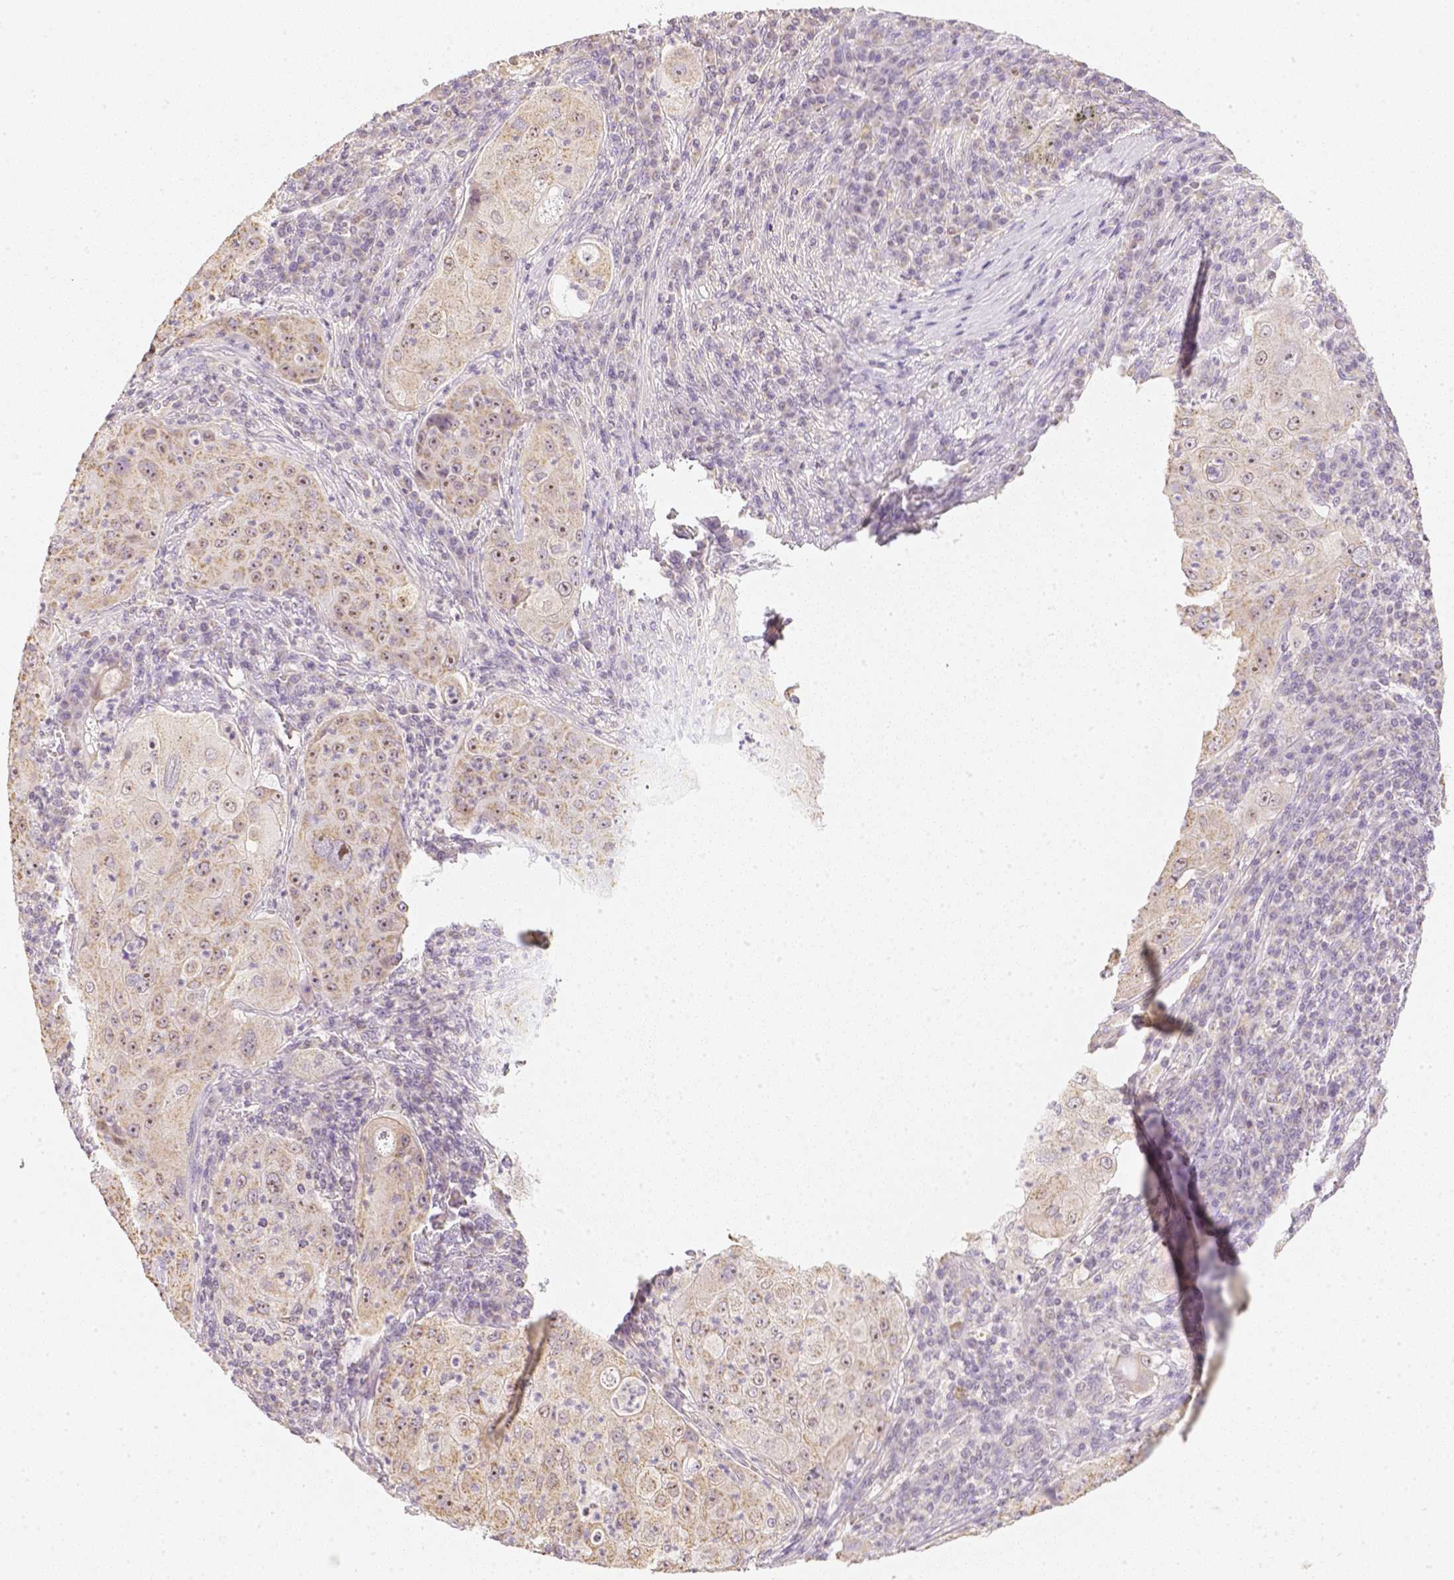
{"staining": {"intensity": "moderate", "quantity": ">75%", "location": "cytoplasmic/membranous,nuclear"}, "tissue": "lung cancer", "cell_type": "Tumor cells", "image_type": "cancer", "snomed": [{"axis": "morphology", "description": "Squamous cell carcinoma, NOS"}, {"axis": "topography", "description": "Lung"}], "caption": "Protein expression analysis of human lung squamous cell carcinoma reveals moderate cytoplasmic/membranous and nuclear positivity in about >75% of tumor cells.", "gene": "NVL", "patient": {"sex": "female", "age": 59}}